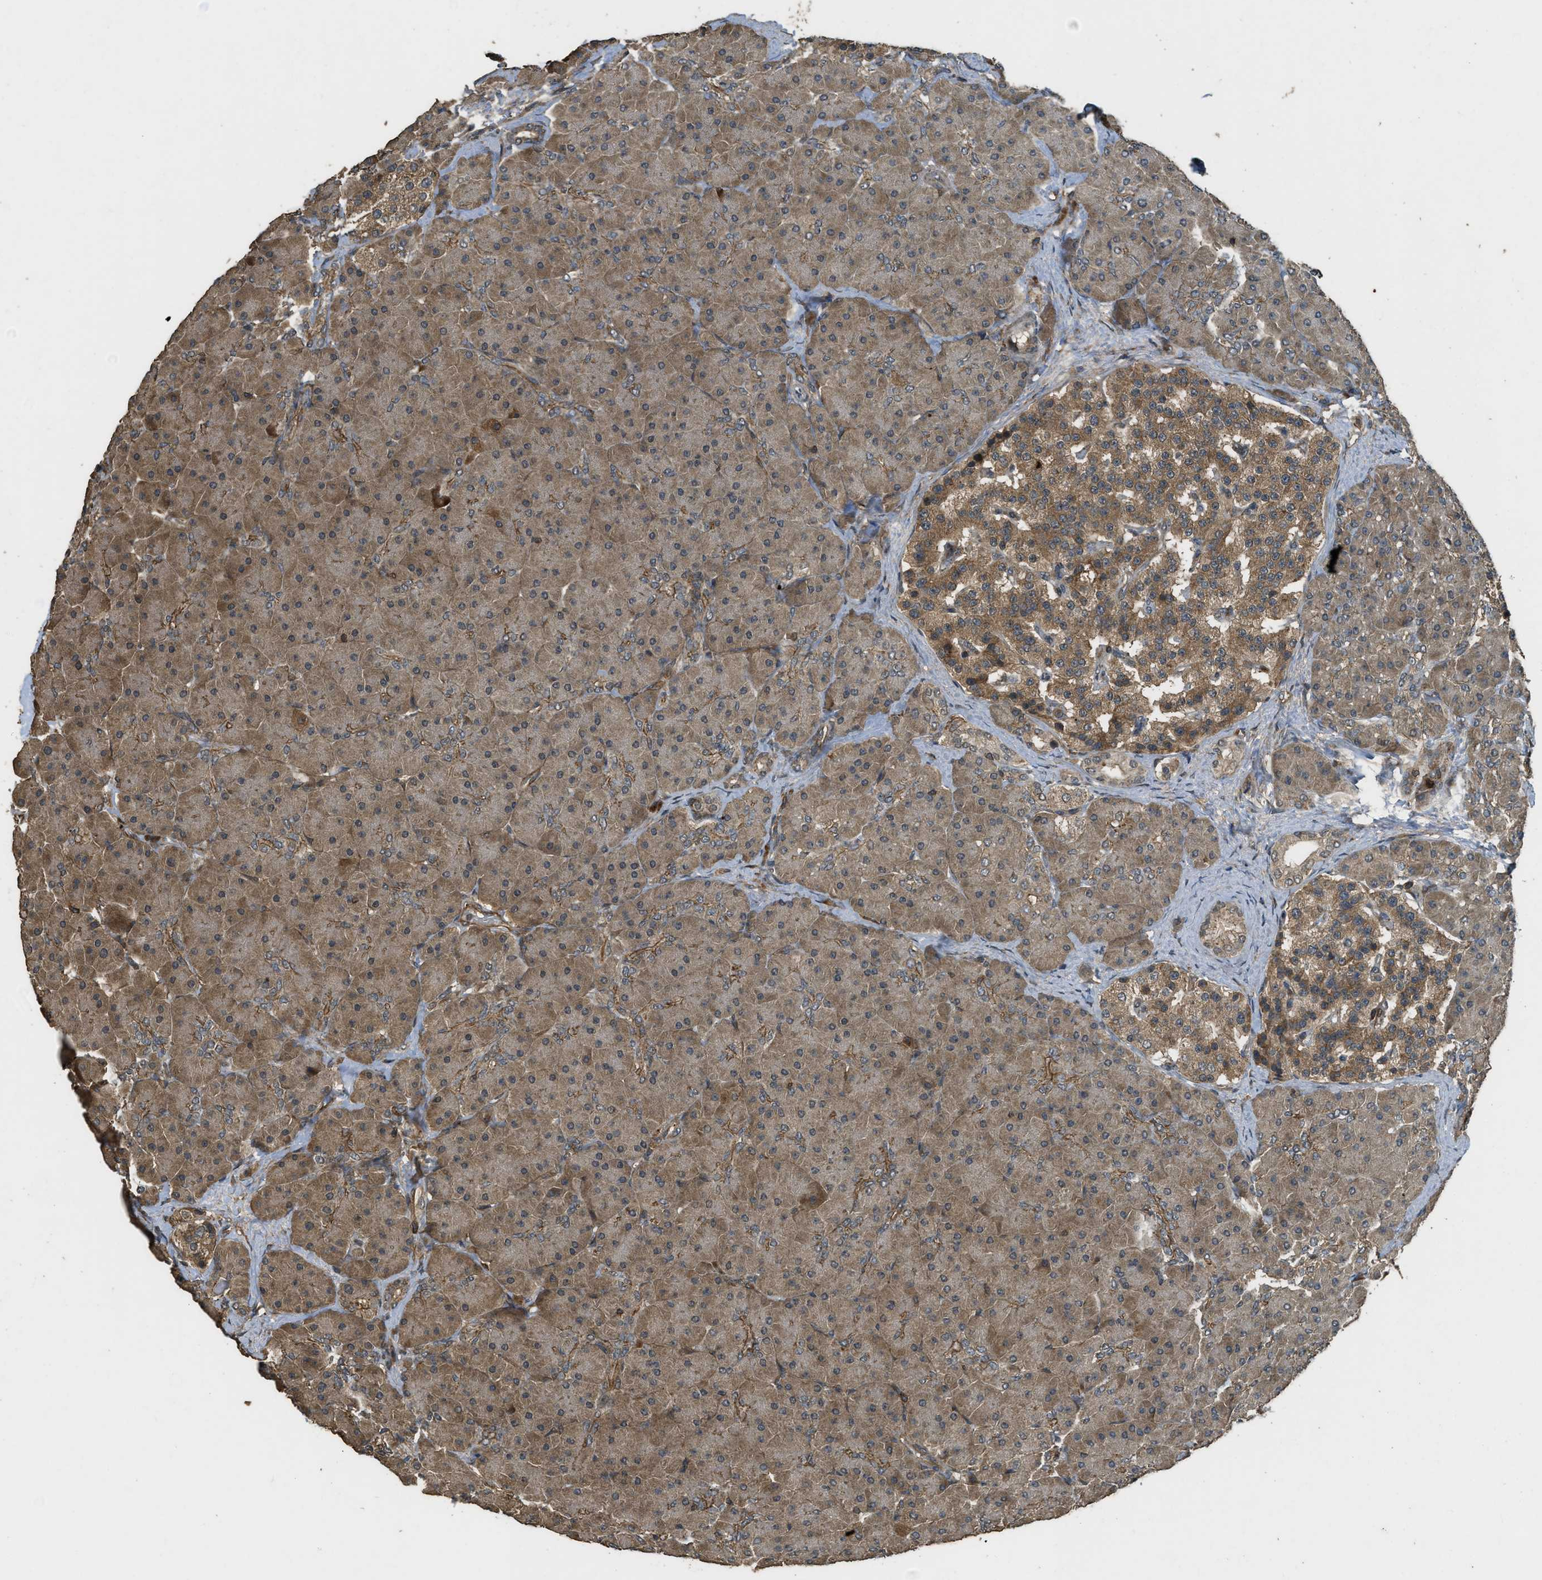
{"staining": {"intensity": "moderate", "quantity": ">75%", "location": "cytoplasmic/membranous"}, "tissue": "pancreas", "cell_type": "Exocrine glandular cells", "image_type": "normal", "snomed": [{"axis": "morphology", "description": "Normal tissue, NOS"}, {"axis": "topography", "description": "Pancreas"}], "caption": "Moderate cytoplasmic/membranous staining for a protein is present in about >75% of exocrine glandular cells of unremarkable pancreas using IHC.", "gene": "PPP6R3", "patient": {"sex": "male", "age": 66}}